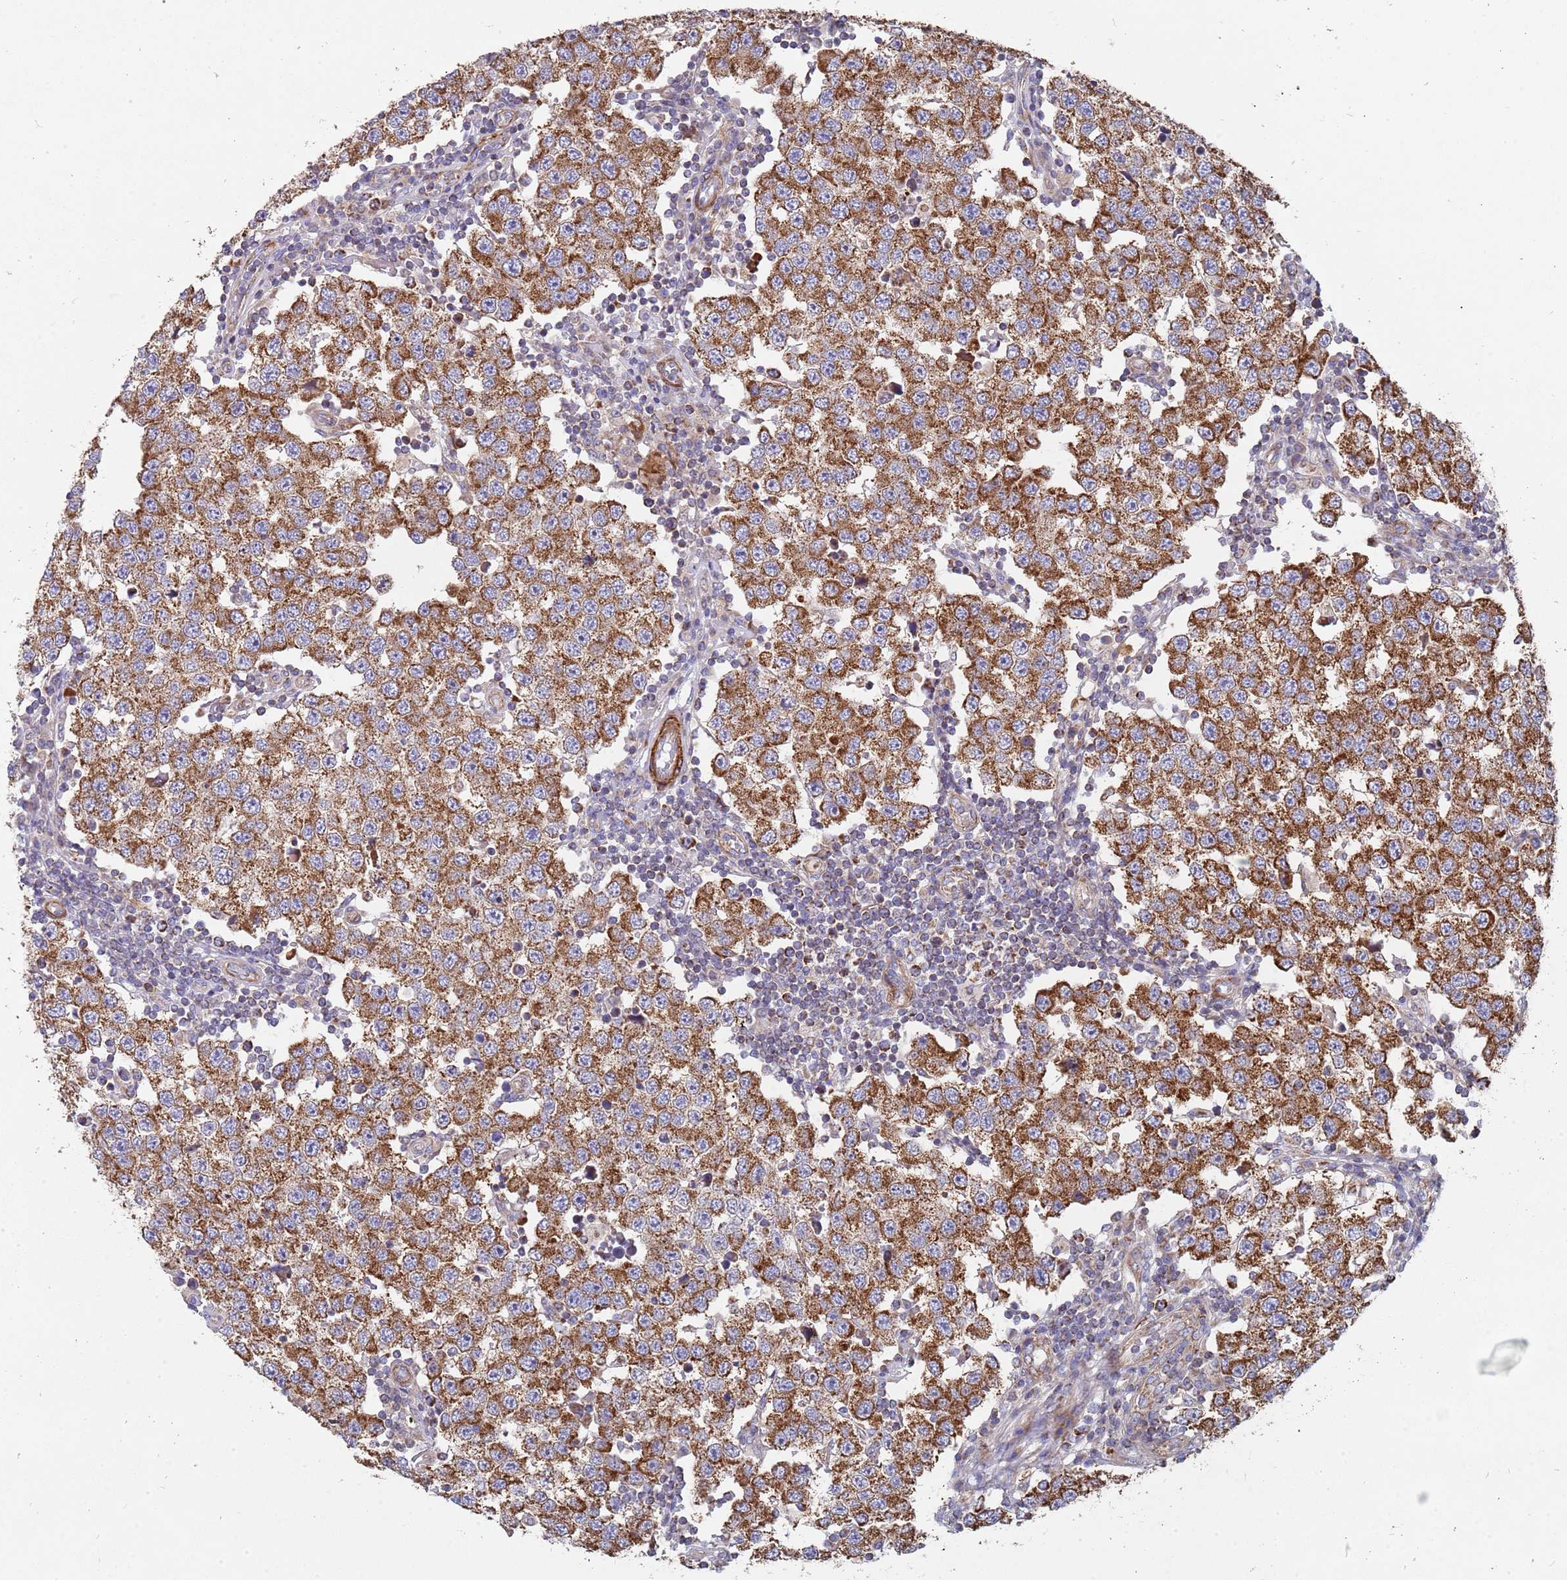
{"staining": {"intensity": "strong", "quantity": ">75%", "location": "cytoplasmic/membranous"}, "tissue": "testis cancer", "cell_type": "Tumor cells", "image_type": "cancer", "snomed": [{"axis": "morphology", "description": "Seminoma, NOS"}, {"axis": "topography", "description": "Testis"}], "caption": "The histopathology image exhibits a brown stain indicating the presence of a protein in the cytoplasmic/membranous of tumor cells in seminoma (testis). (DAB IHC, brown staining for protein, blue staining for nuclei).", "gene": "WDFY3", "patient": {"sex": "male", "age": 34}}